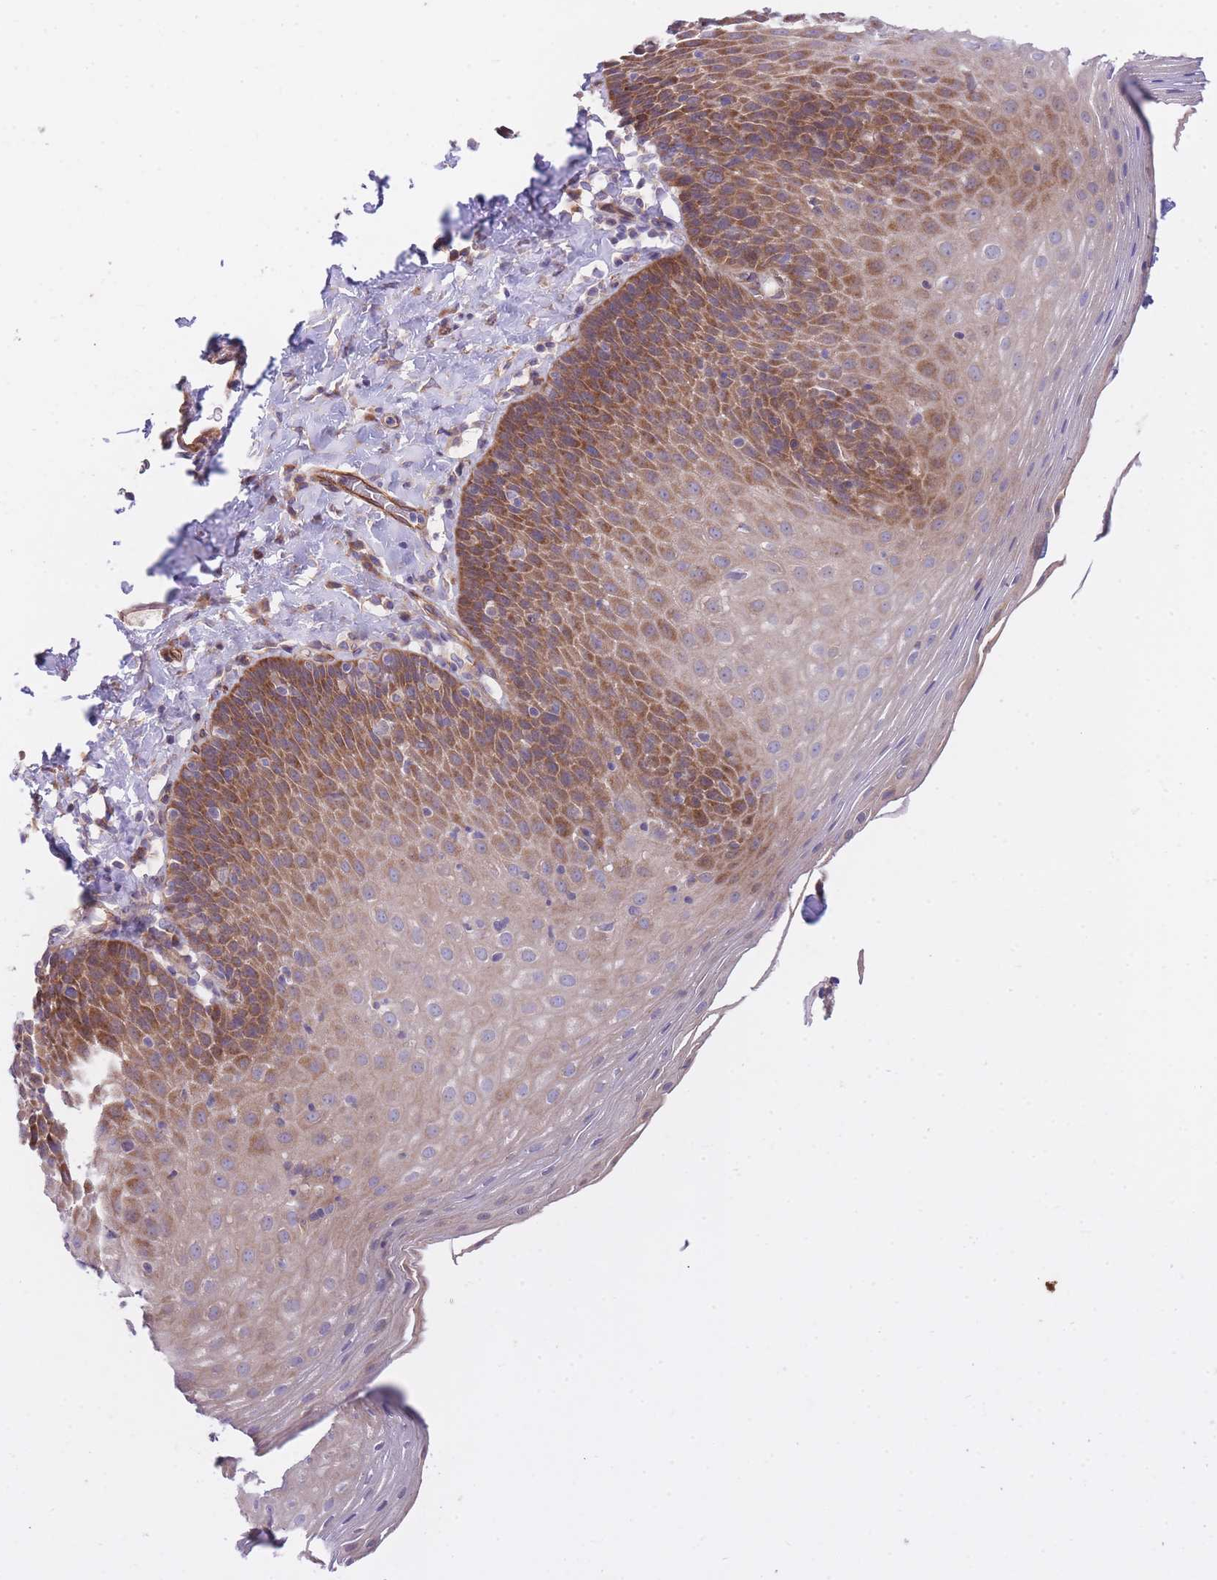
{"staining": {"intensity": "strong", "quantity": "25%-75%", "location": "cytoplasmic/membranous"}, "tissue": "esophagus", "cell_type": "Squamous epithelial cells", "image_type": "normal", "snomed": [{"axis": "morphology", "description": "Normal tissue, NOS"}, {"axis": "topography", "description": "Esophagus"}], "caption": "Protein expression analysis of benign esophagus exhibits strong cytoplasmic/membranous expression in about 25%-75% of squamous epithelial cells.", "gene": "CHAC1", "patient": {"sex": "female", "age": 61}}